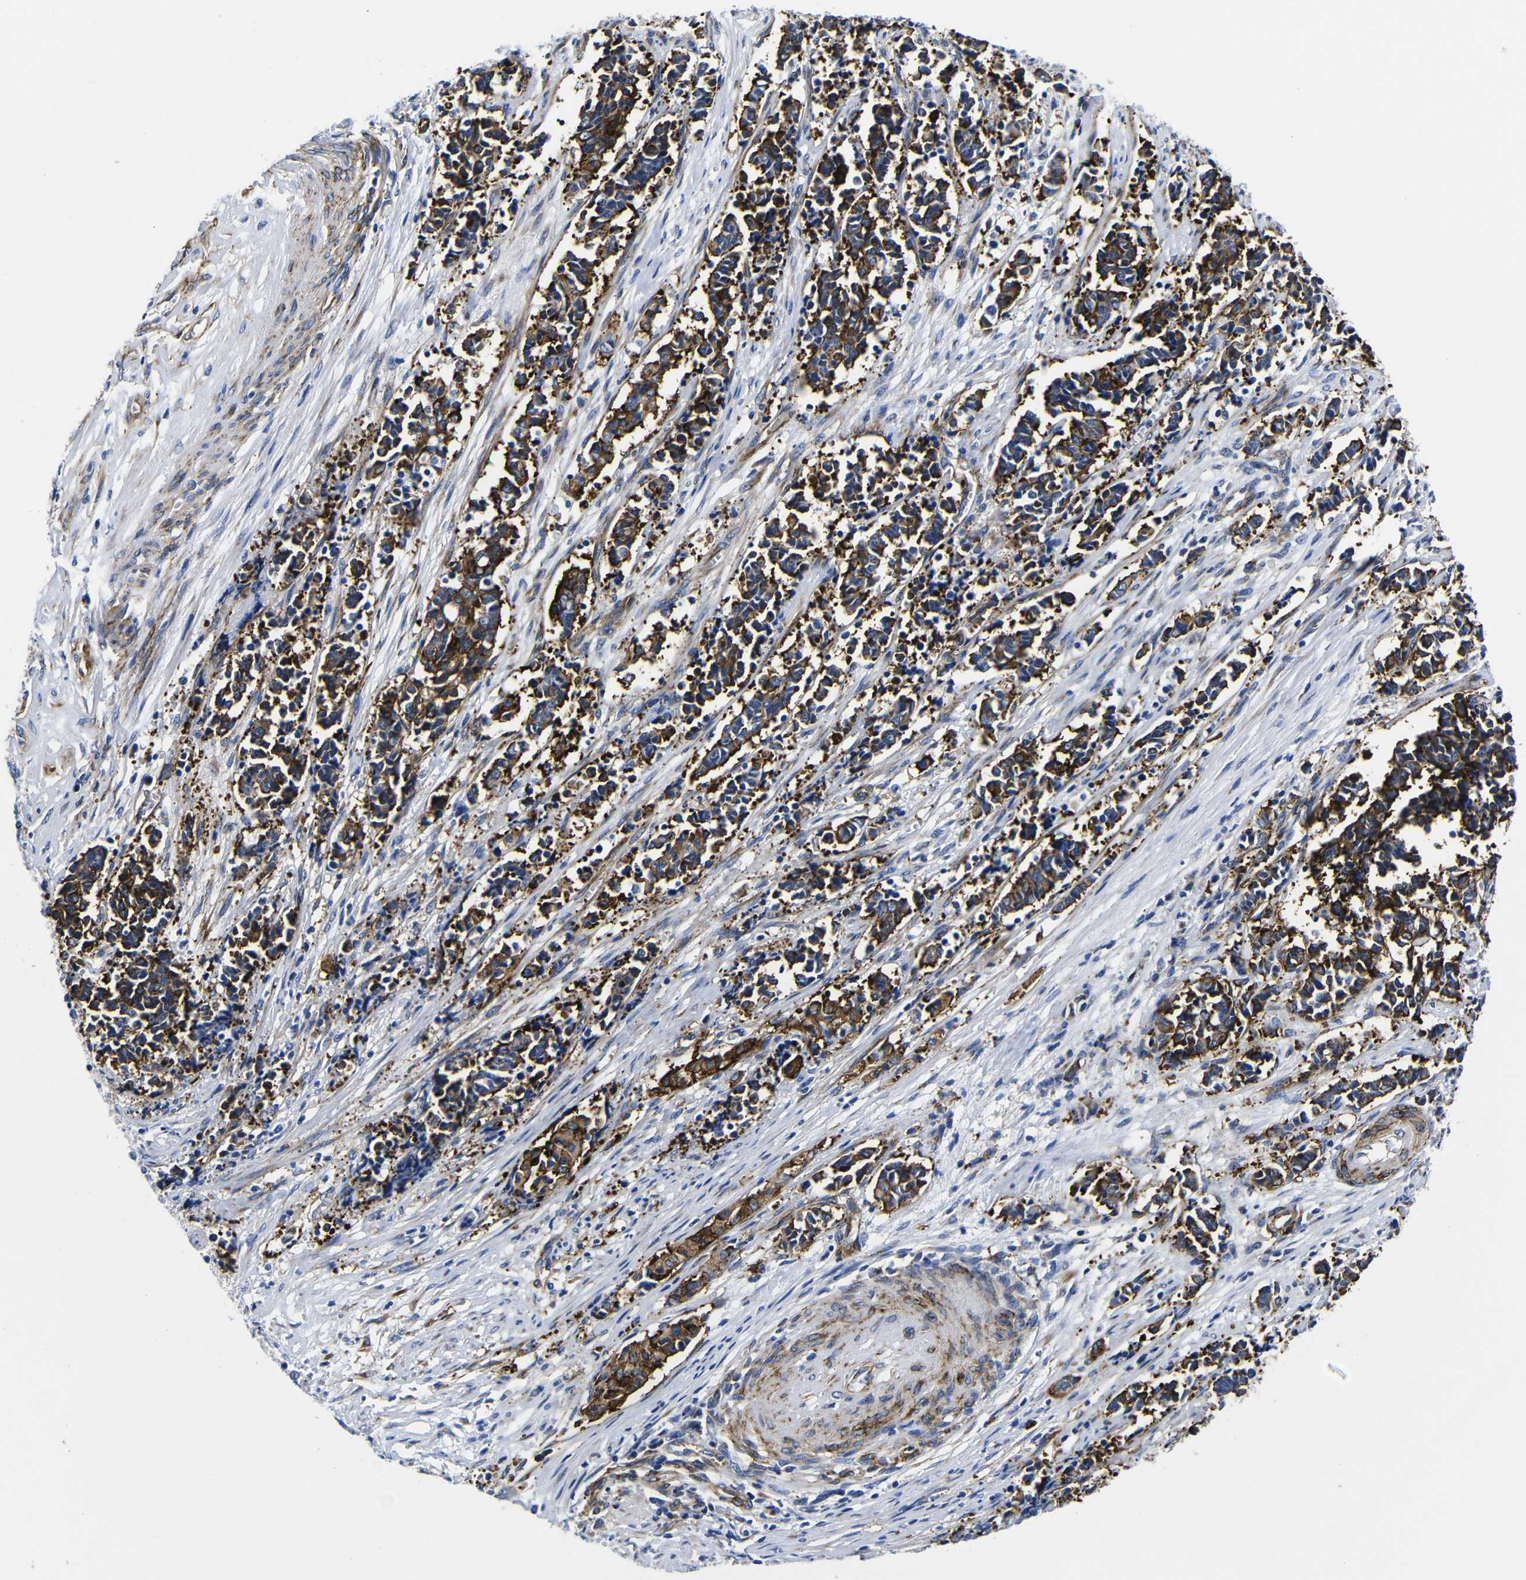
{"staining": {"intensity": "strong", "quantity": ">75%", "location": "cytoplasmic/membranous"}, "tissue": "cervical cancer", "cell_type": "Tumor cells", "image_type": "cancer", "snomed": [{"axis": "morphology", "description": "Squamous cell carcinoma, NOS"}, {"axis": "topography", "description": "Cervix"}], "caption": "The photomicrograph shows immunohistochemical staining of squamous cell carcinoma (cervical). There is strong cytoplasmic/membranous staining is seen in approximately >75% of tumor cells.", "gene": "LRIG1", "patient": {"sex": "female", "age": 35}}